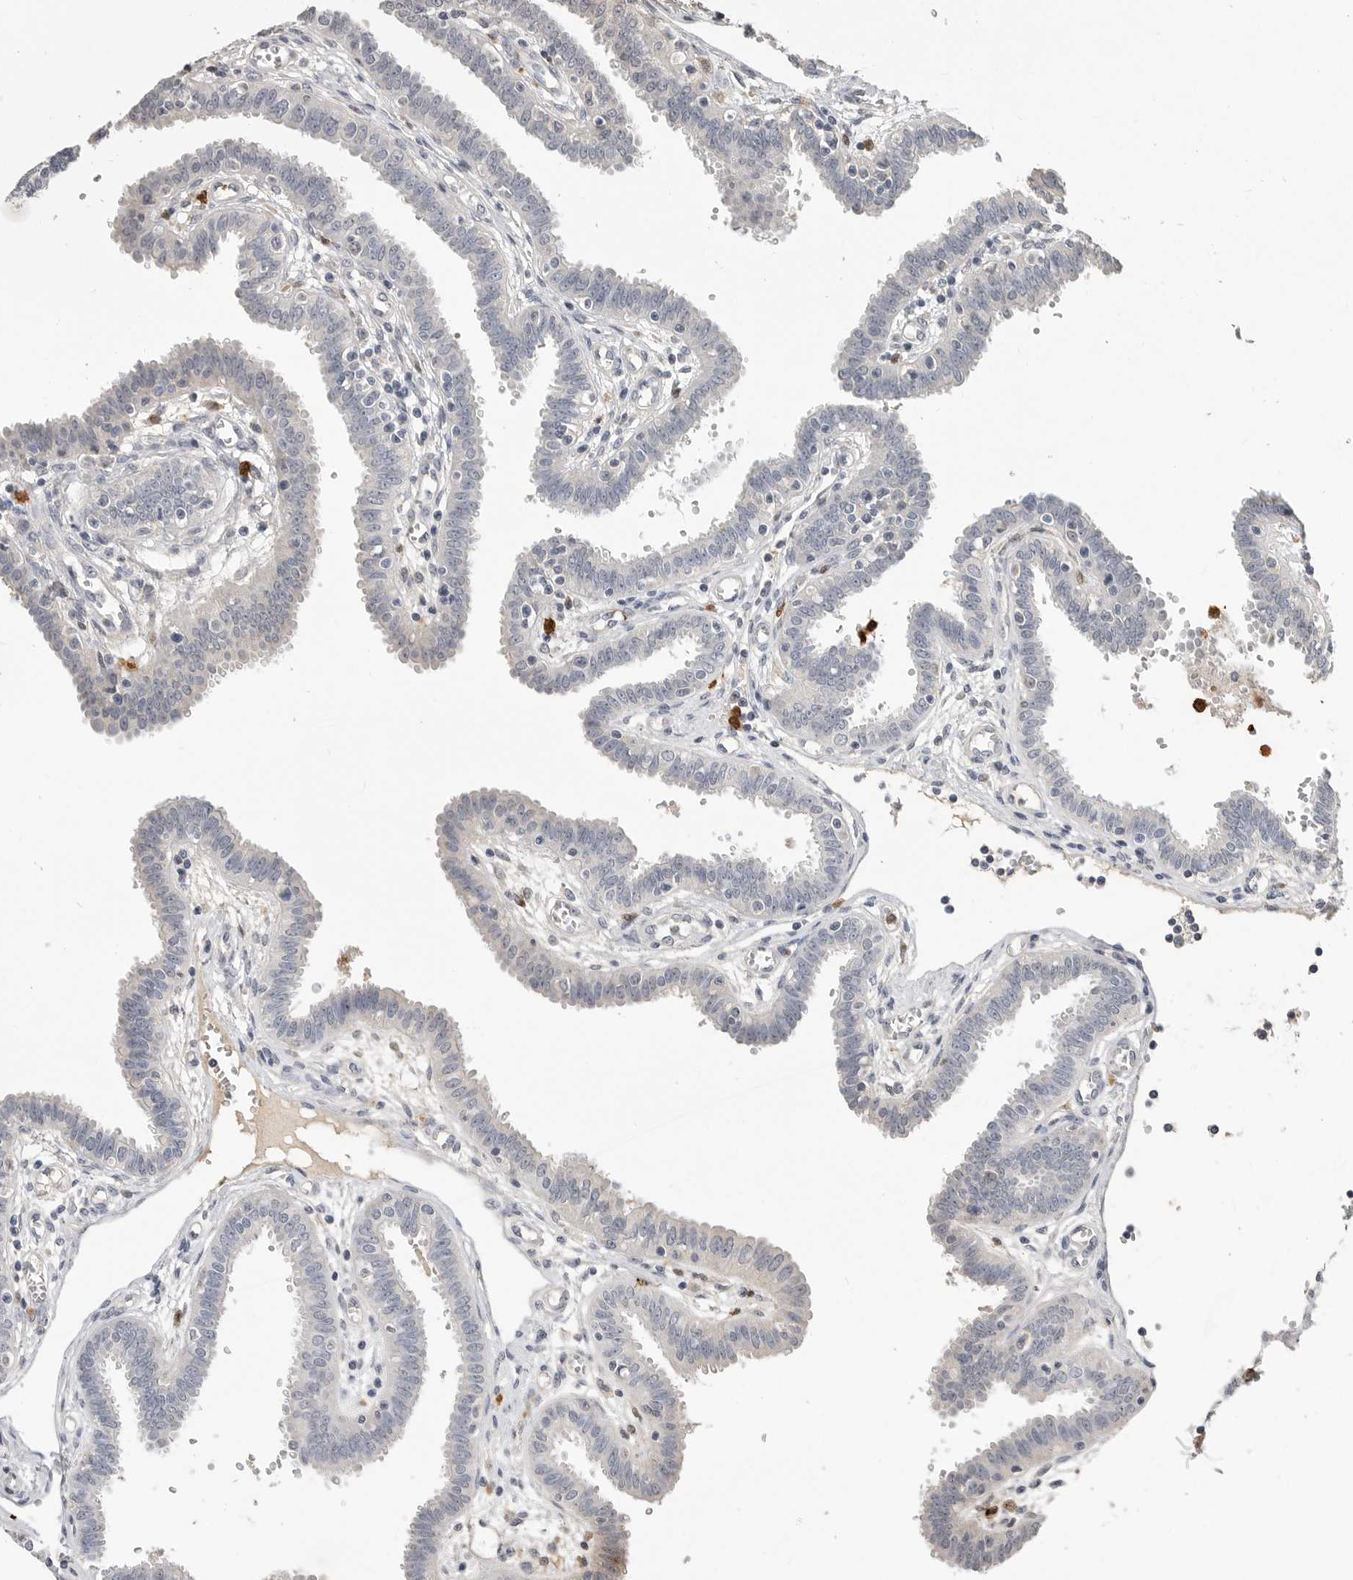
{"staining": {"intensity": "negative", "quantity": "none", "location": "none"}, "tissue": "fallopian tube", "cell_type": "Glandular cells", "image_type": "normal", "snomed": [{"axis": "morphology", "description": "Normal tissue, NOS"}, {"axis": "topography", "description": "Fallopian tube"}], "caption": "Histopathology image shows no significant protein positivity in glandular cells of normal fallopian tube. (DAB immunohistochemistry (IHC) visualized using brightfield microscopy, high magnification).", "gene": "LTBR", "patient": {"sex": "female", "age": 32}}